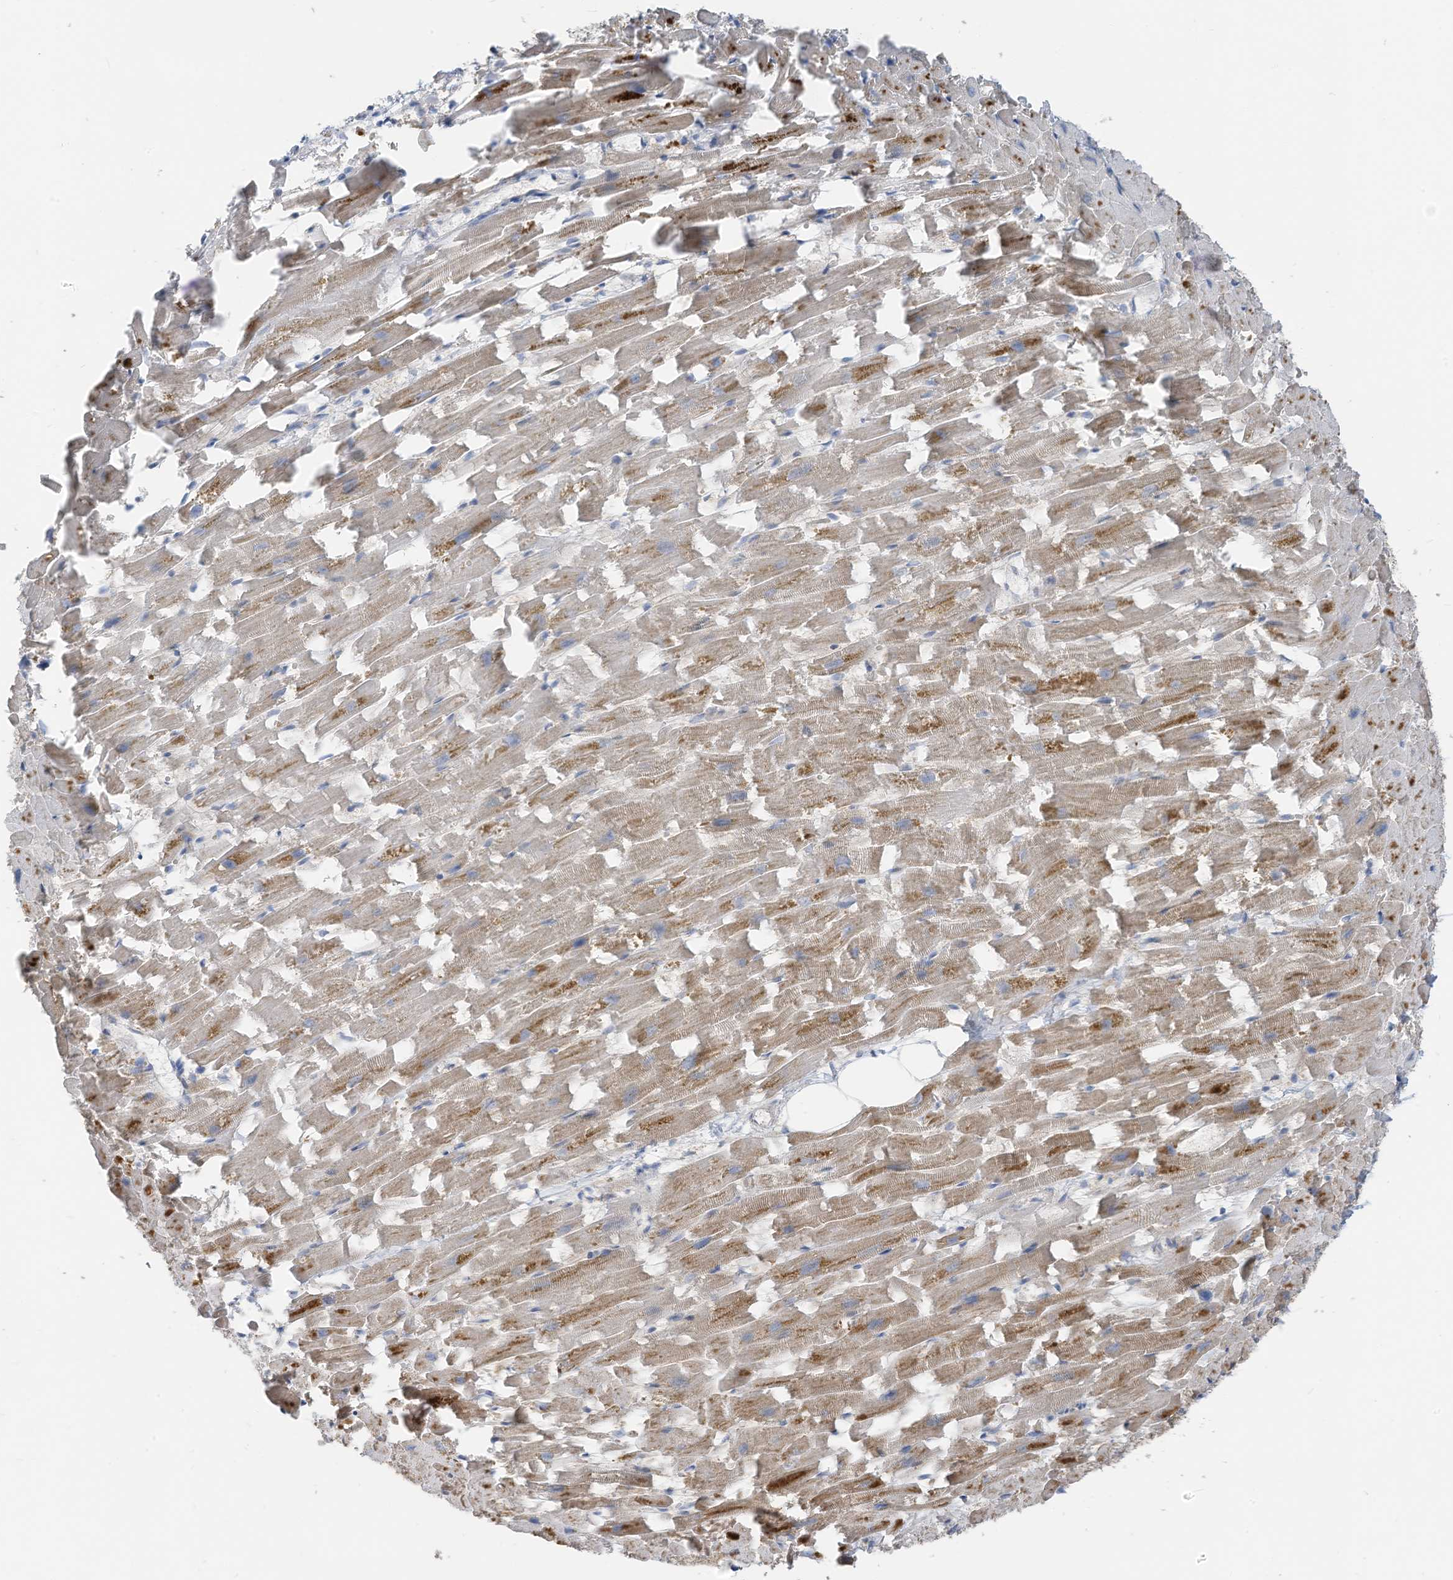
{"staining": {"intensity": "moderate", "quantity": "25%-75%", "location": "cytoplasmic/membranous"}, "tissue": "heart muscle", "cell_type": "Cardiomyocytes", "image_type": "normal", "snomed": [{"axis": "morphology", "description": "Normal tissue, NOS"}, {"axis": "topography", "description": "Heart"}], "caption": "Immunohistochemical staining of normal heart muscle reveals moderate cytoplasmic/membranous protein expression in approximately 25%-75% of cardiomyocytes. (IHC, brightfield microscopy, high magnification).", "gene": "LDAH", "patient": {"sex": "female", "age": 64}}